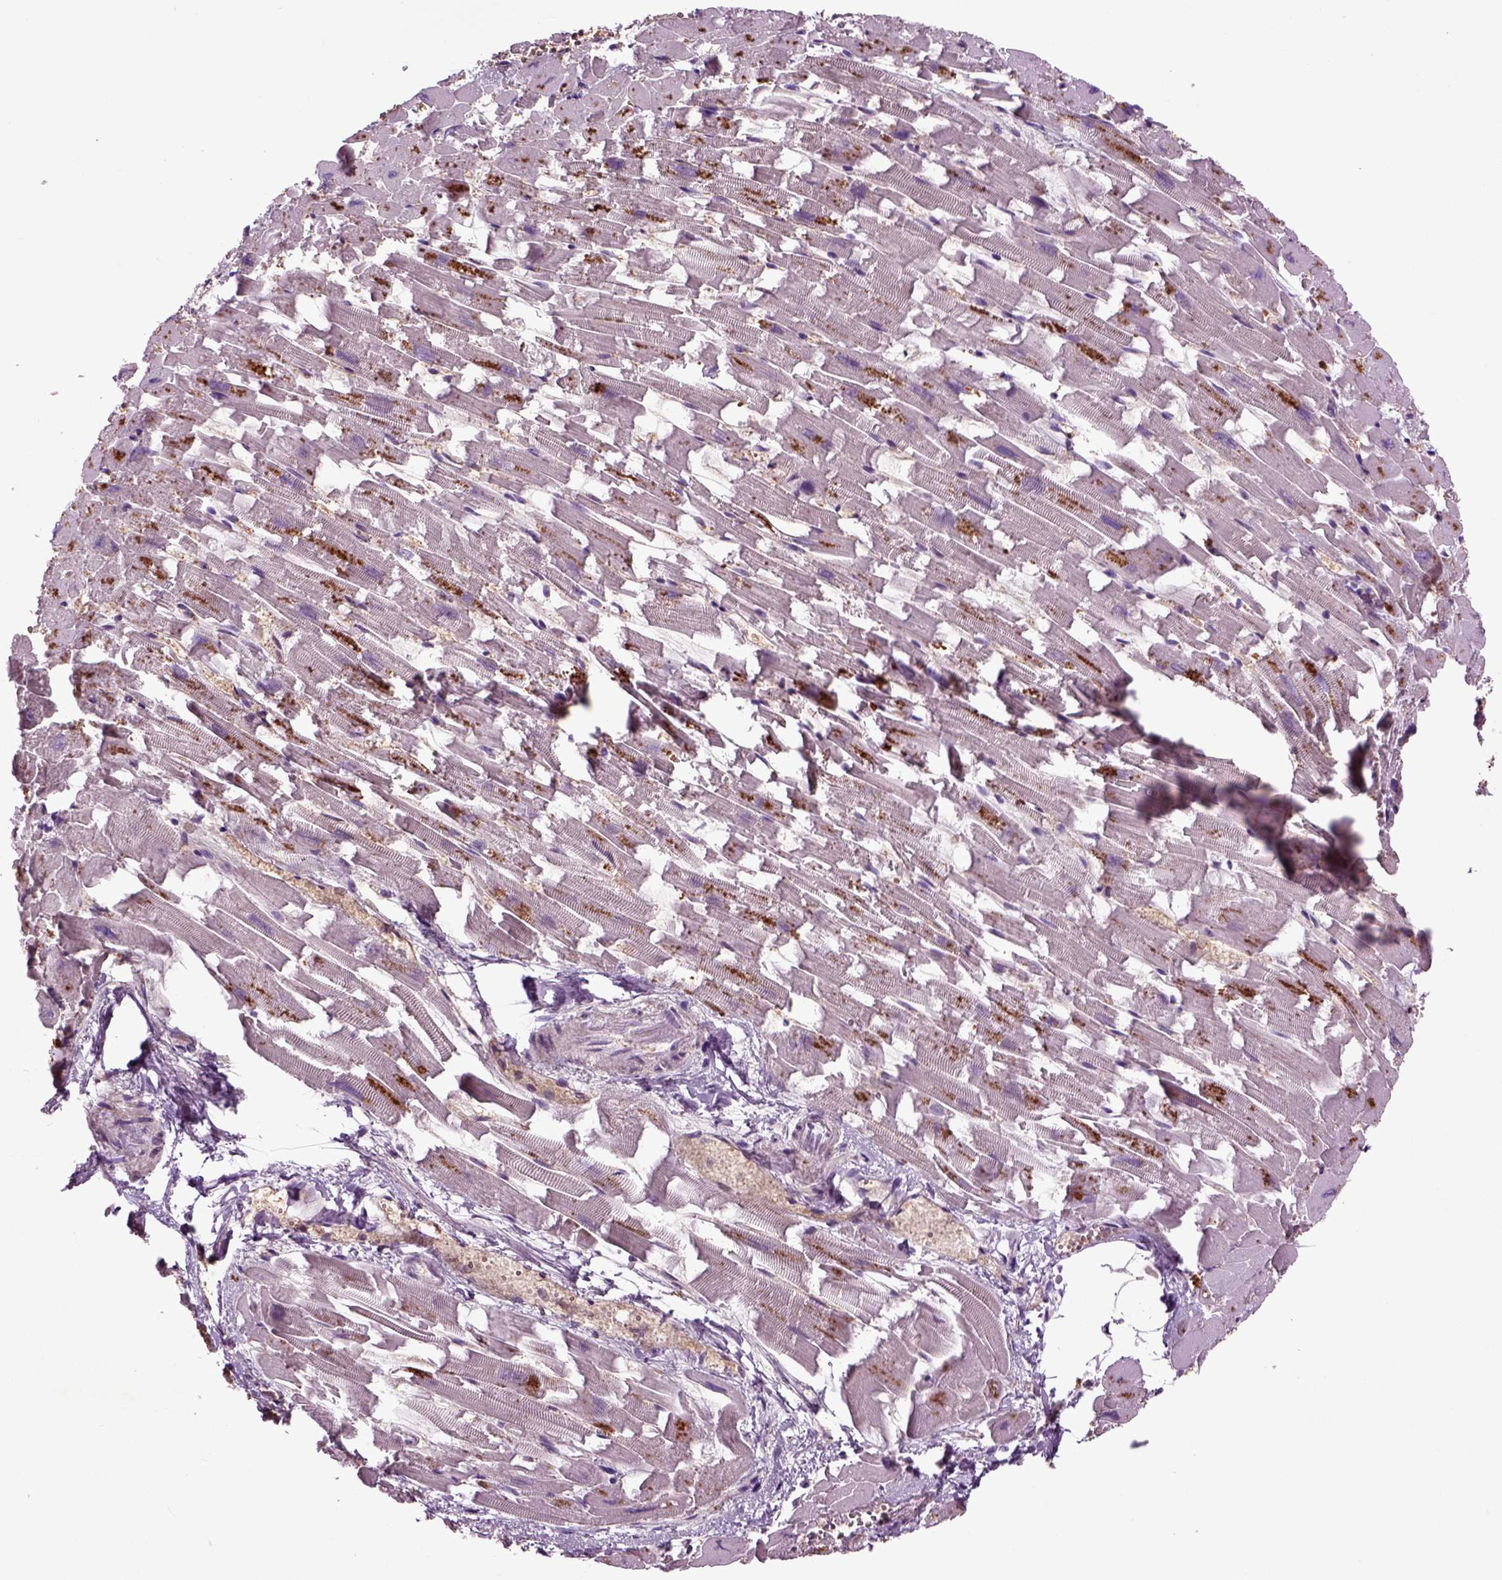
{"staining": {"intensity": "negative", "quantity": "none", "location": "none"}, "tissue": "heart muscle", "cell_type": "Cardiomyocytes", "image_type": "normal", "snomed": [{"axis": "morphology", "description": "Normal tissue, NOS"}, {"axis": "topography", "description": "Heart"}], "caption": "High magnification brightfield microscopy of normal heart muscle stained with DAB (brown) and counterstained with hematoxylin (blue): cardiomyocytes show no significant positivity.", "gene": "SPON1", "patient": {"sex": "female", "age": 64}}